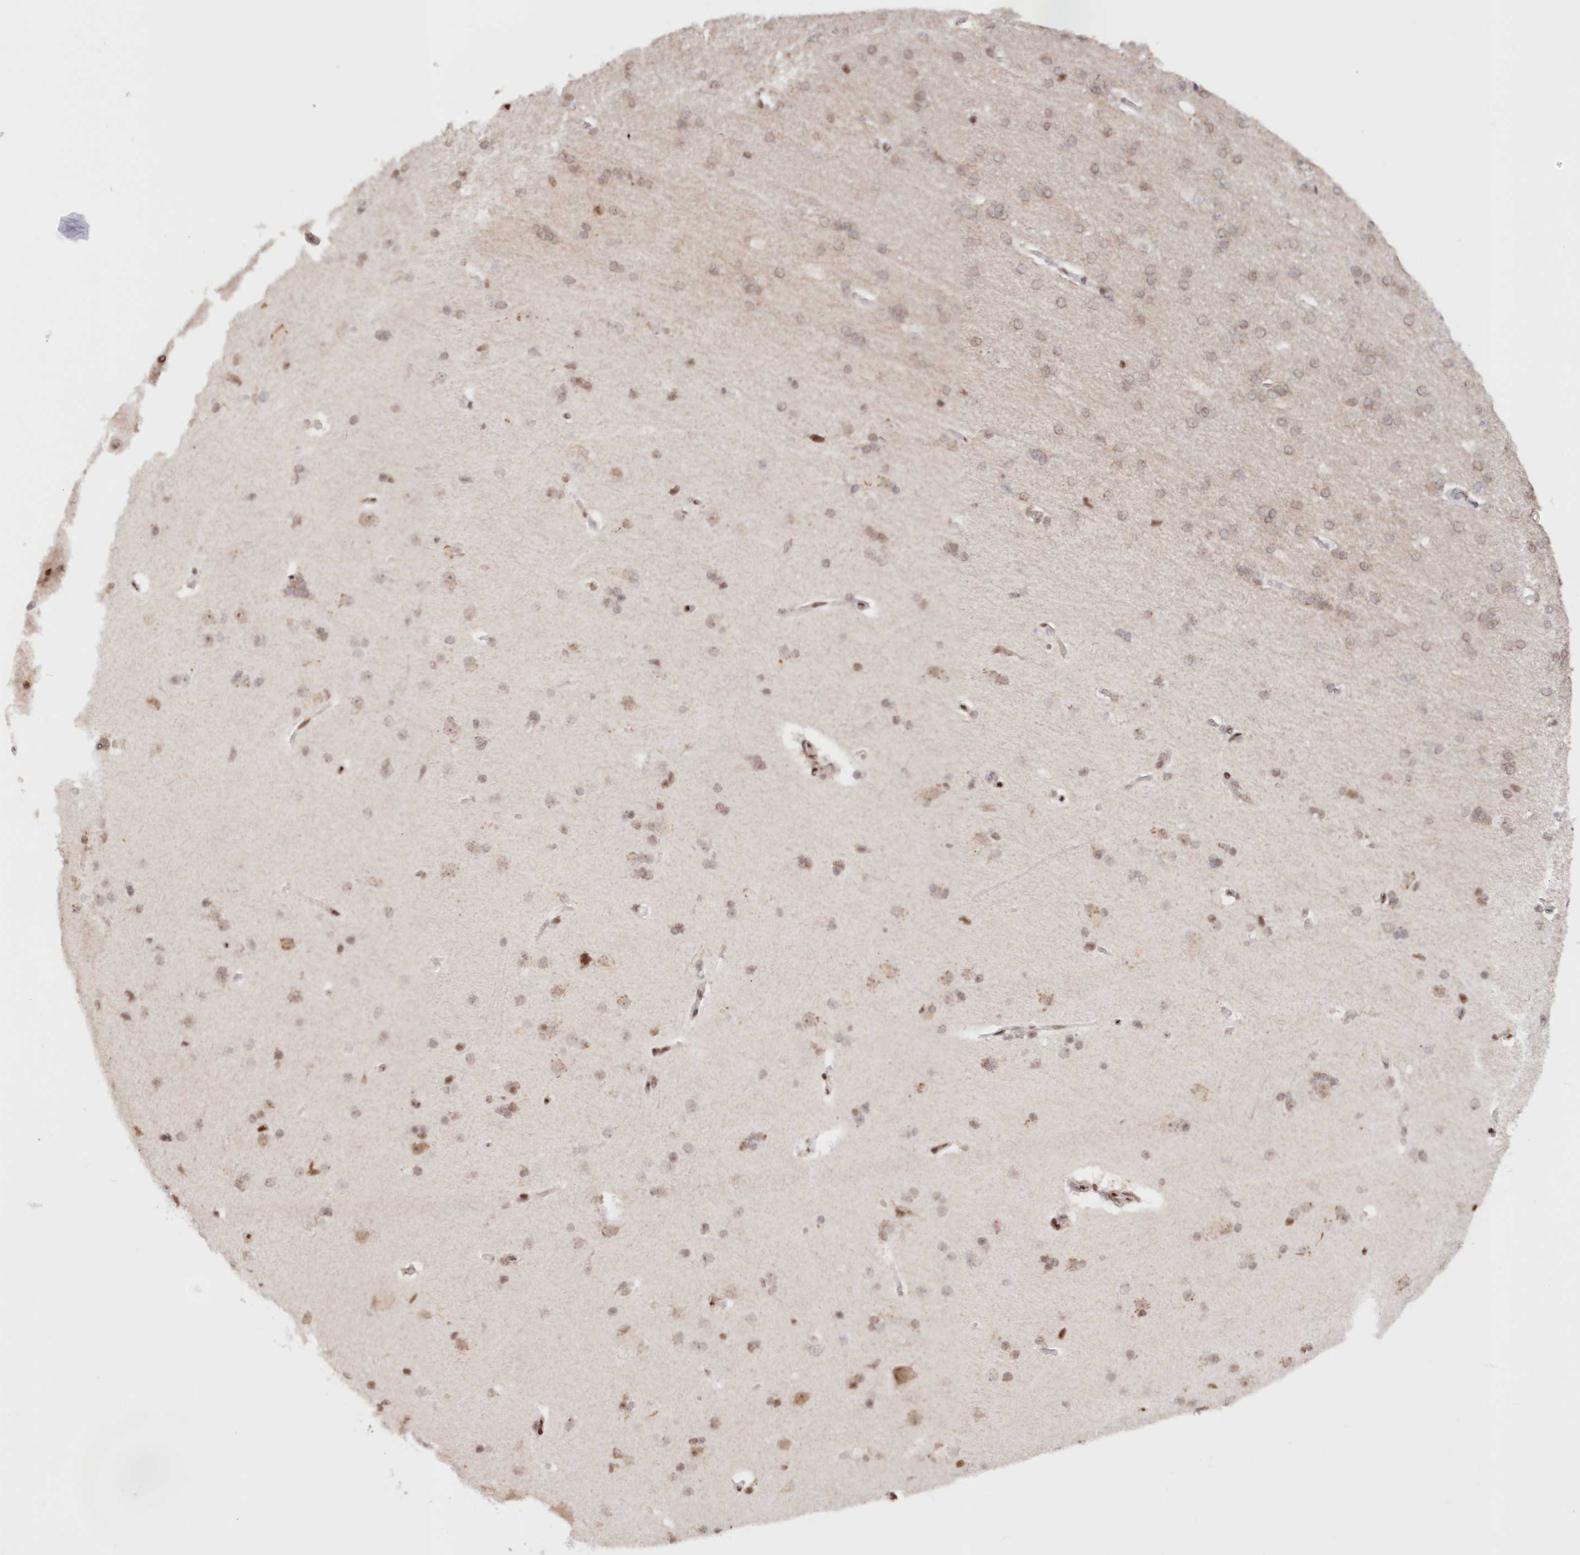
{"staining": {"intensity": "weak", "quantity": ">75%", "location": "nuclear"}, "tissue": "cerebral cortex", "cell_type": "Endothelial cells", "image_type": "normal", "snomed": [{"axis": "morphology", "description": "Normal tissue, NOS"}, {"axis": "topography", "description": "Cerebral cortex"}], "caption": "This is an image of immunohistochemistry (IHC) staining of benign cerebral cortex, which shows weak expression in the nuclear of endothelial cells.", "gene": "POLR2B", "patient": {"sex": "male", "age": 62}}